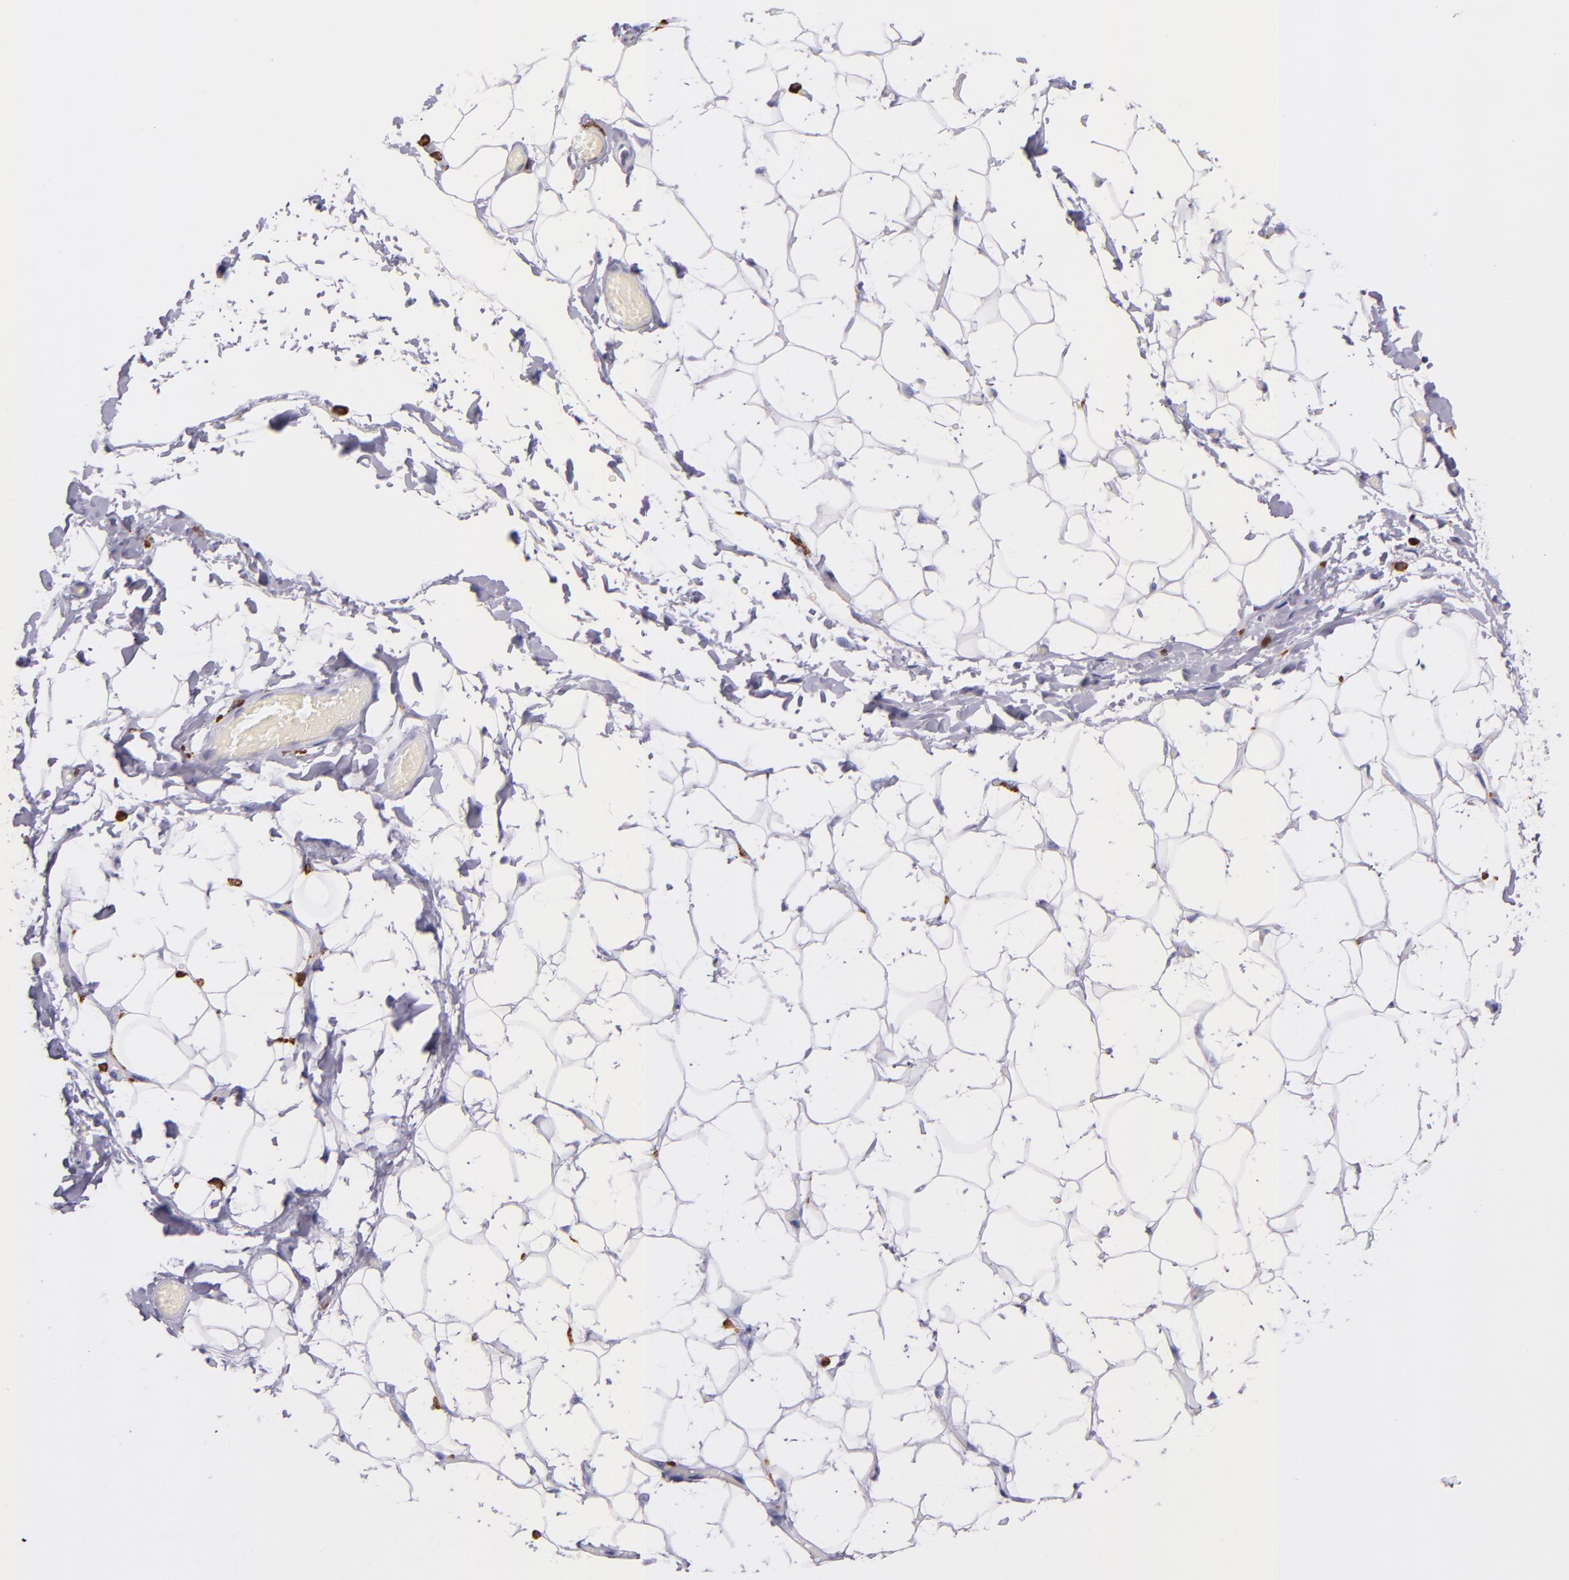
{"staining": {"intensity": "negative", "quantity": "none", "location": "none"}, "tissue": "adipose tissue", "cell_type": "Adipocytes", "image_type": "normal", "snomed": [{"axis": "morphology", "description": "Normal tissue, NOS"}, {"axis": "topography", "description": "Soft tissue"}], "caption": "Immunohistochemistry of normal human adipose tissue demonstrates no staining in adipocytes. (Stains: DAB (3,3'-diaminobenzidine) immunohistochemistry (IHC) with hematoxylin counter stain, Microscopy: brightfield microscopy at high magnification).", "gene": "CD163", "patient": {"sex": "male", "age": 26}}